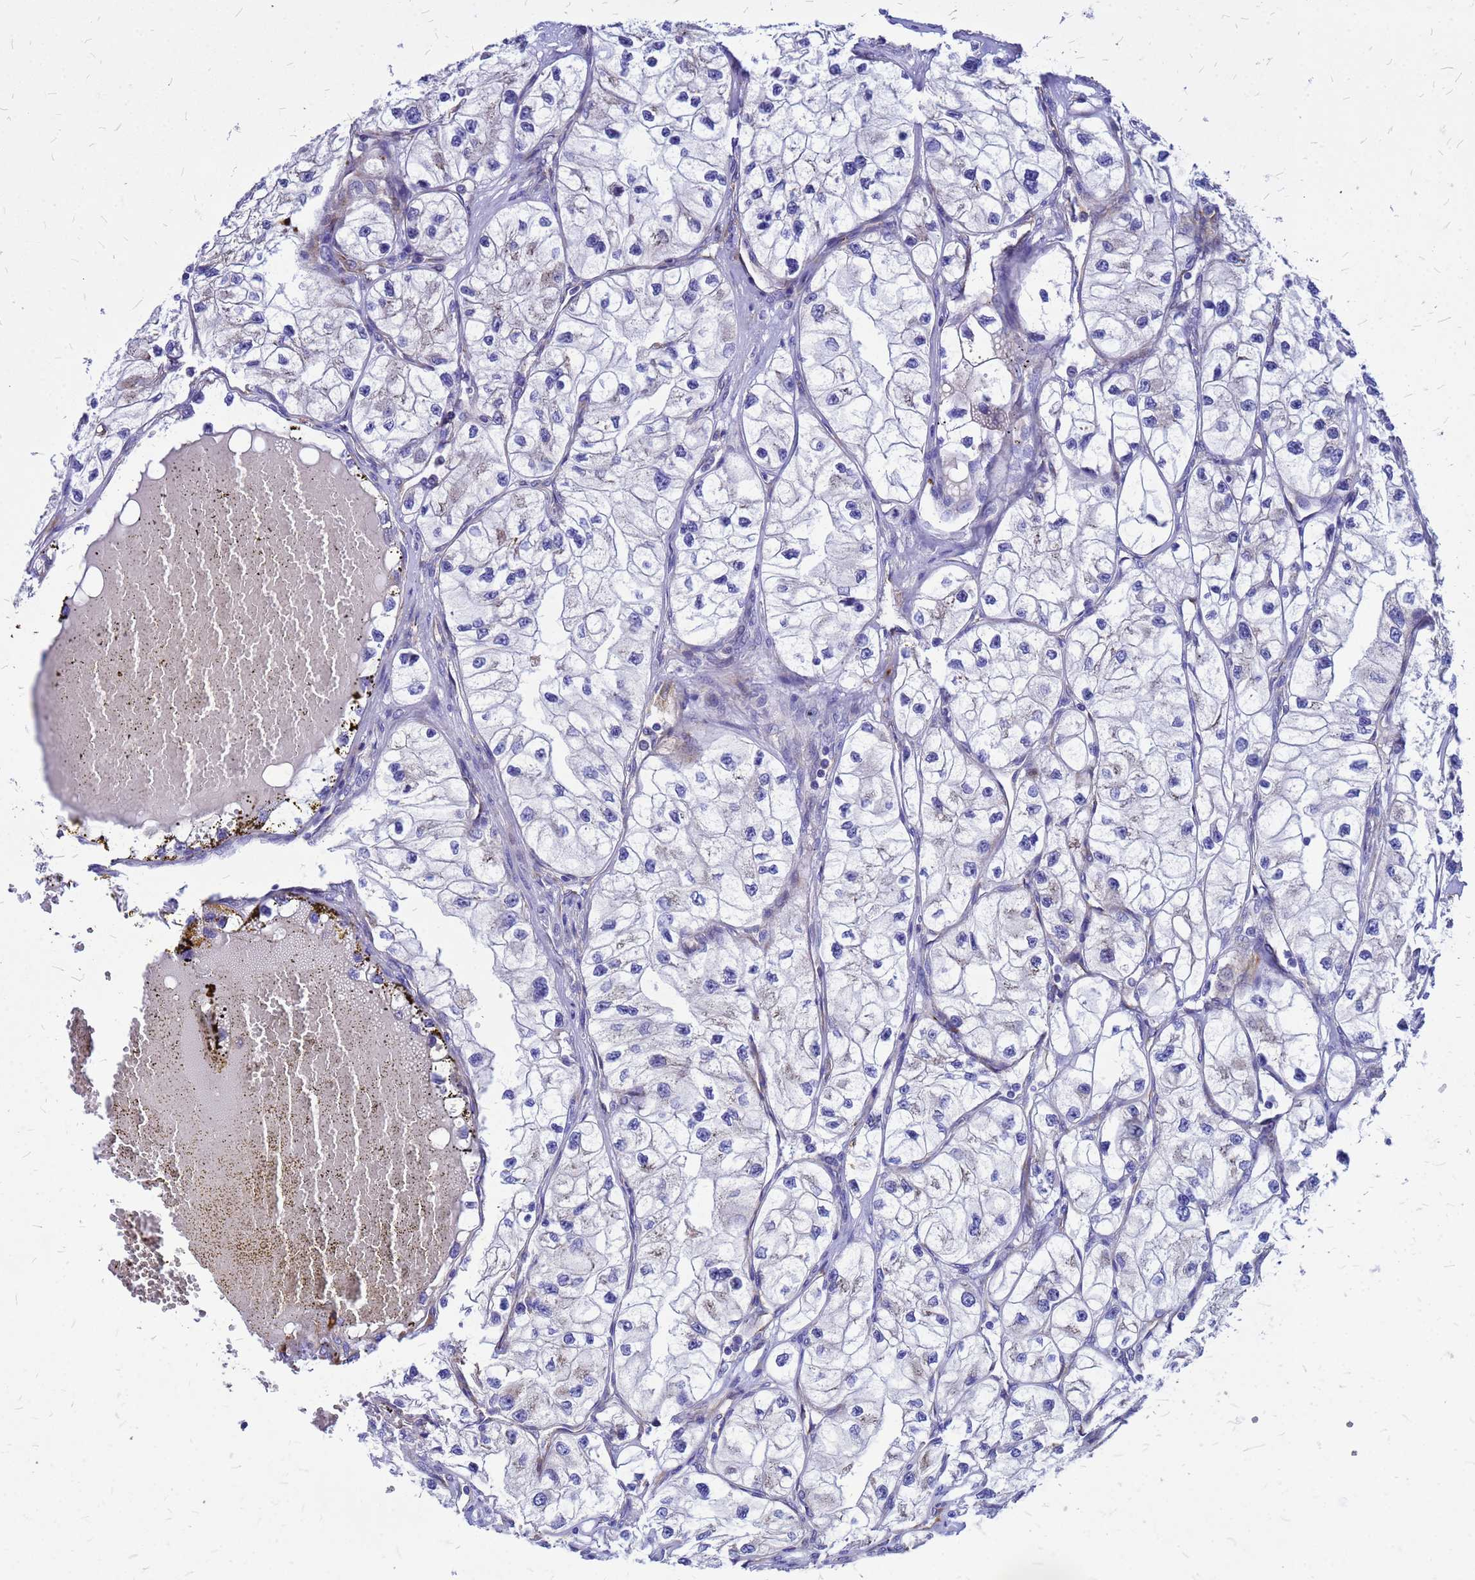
{"staining": {"intensity": "negative", "quantity": "none", "location": "none"}, "tissue": "renal cancer", "cell_type": "Tumor cells", "image_type": "cancer", "snomed": [{"axis": "morphology", "description": "Adenocarcinoma, NOS"}, {"axis": "topography", "description": "Kidney"}], "caption": "Tumor cells are negative for brown protein staining in renal cancer (adenocarcinoma).", "gene": "NOSTRIN", "patient": {"sex": "female", "age": 57}}